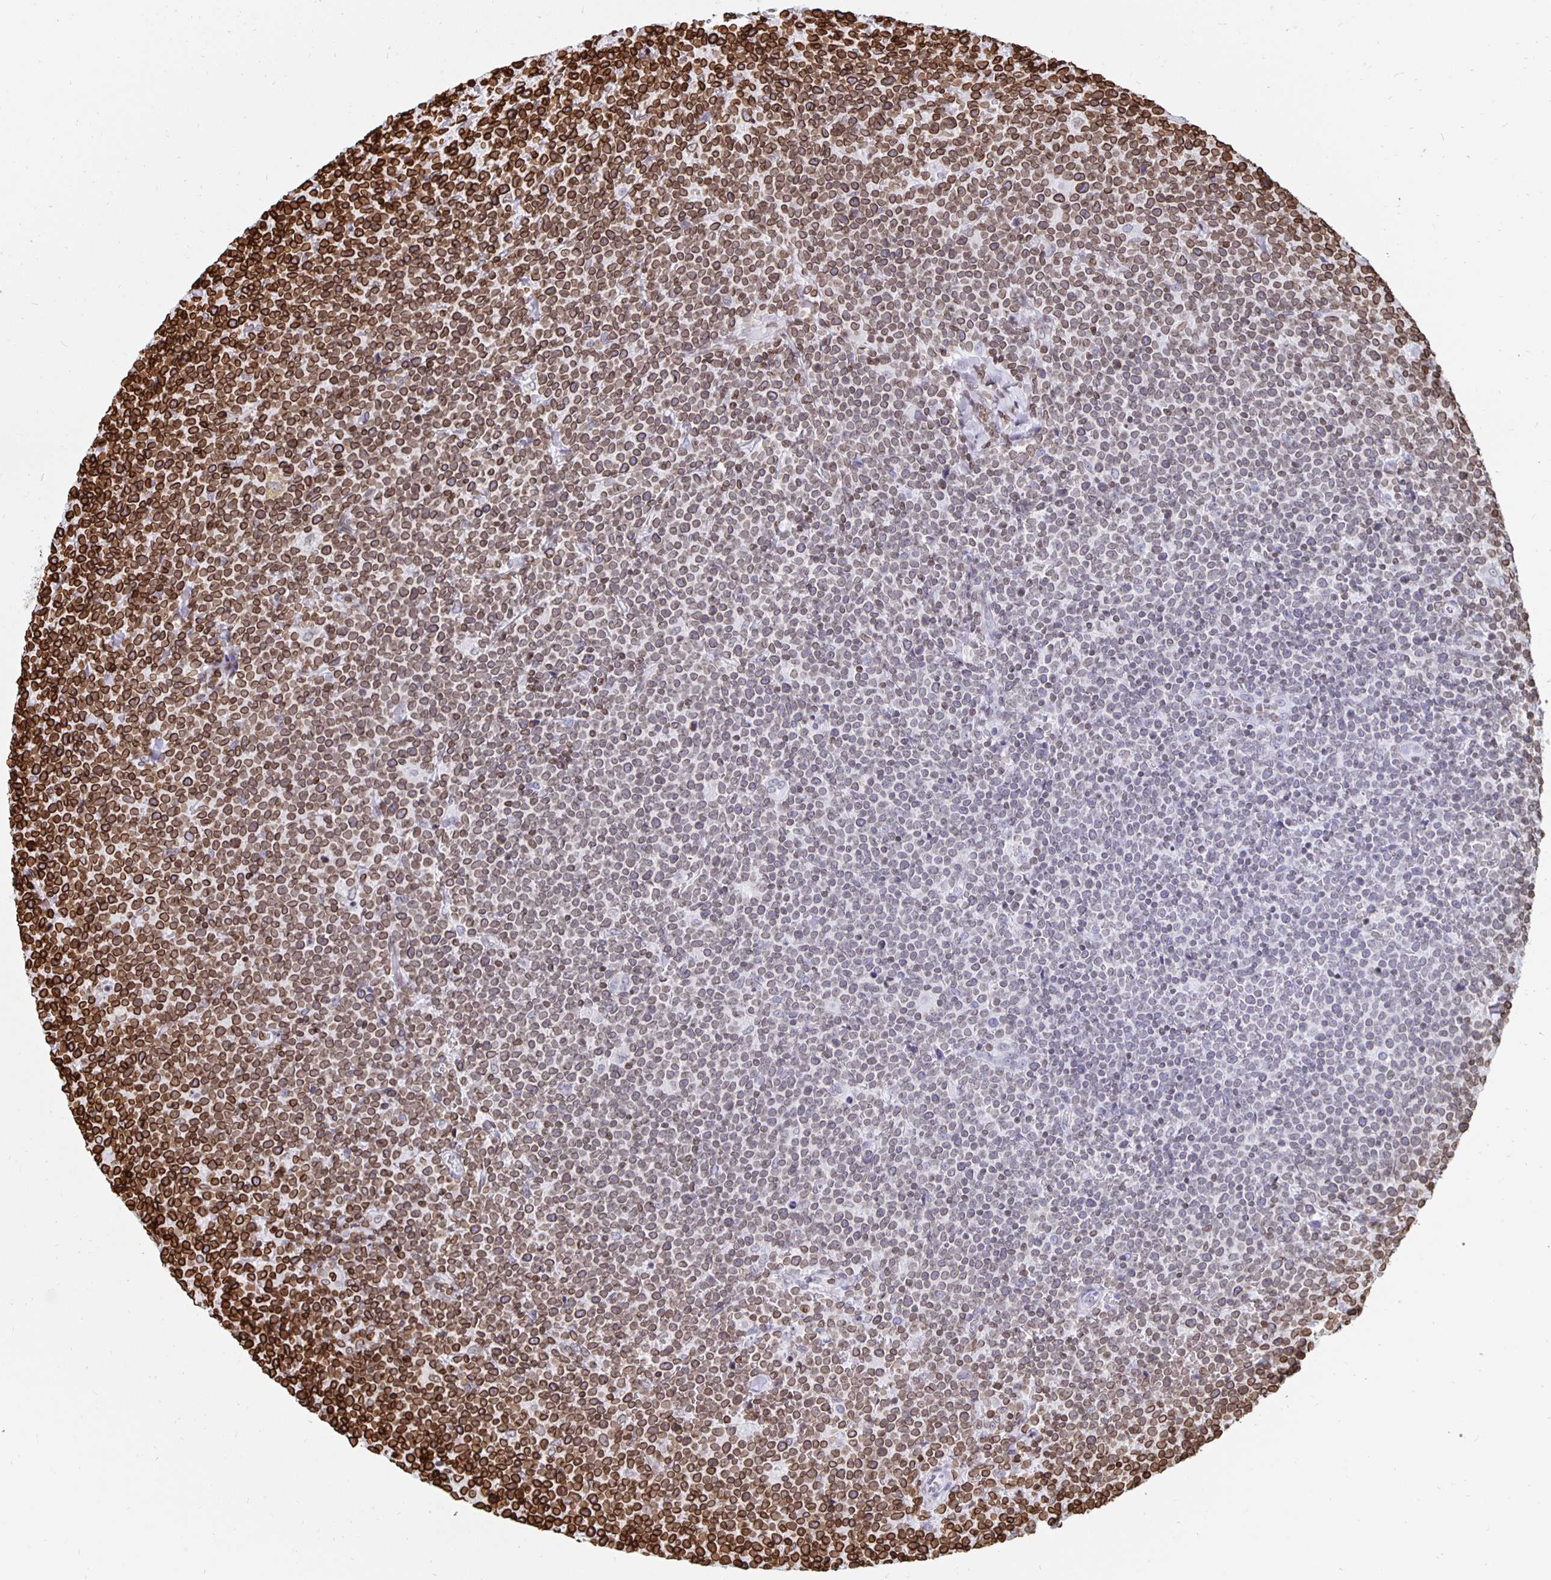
{"staining": {"intensity": "moderate", "quantity": "25%-75%", "location": "cytoplasmic/membranous,nuclear"}, "tissue": "lymphoma", "cell_type": "Tumor cells", "image_type": "cancer", "snomed": [{"axis": "morphology", "description": "Malignant lymphoma, non-Hodgkin's type, High grade"}, {"axis": "topography", "description": "Lymph node"}], "caption": "Immunohistochemistry (IHC) photomicrograph of neoplastic tissue: lymphoma stained using immunohistochemistry demonstrates medium levels of moderate protein expression localized specifically in the cytoplasmic/membranous and nuclear of tumor cells, appearing as a cytoplasmic/membranous and nuclear brown color.", "gene": "LMNB1", "patient": {"sex": "male", "age": 61}}